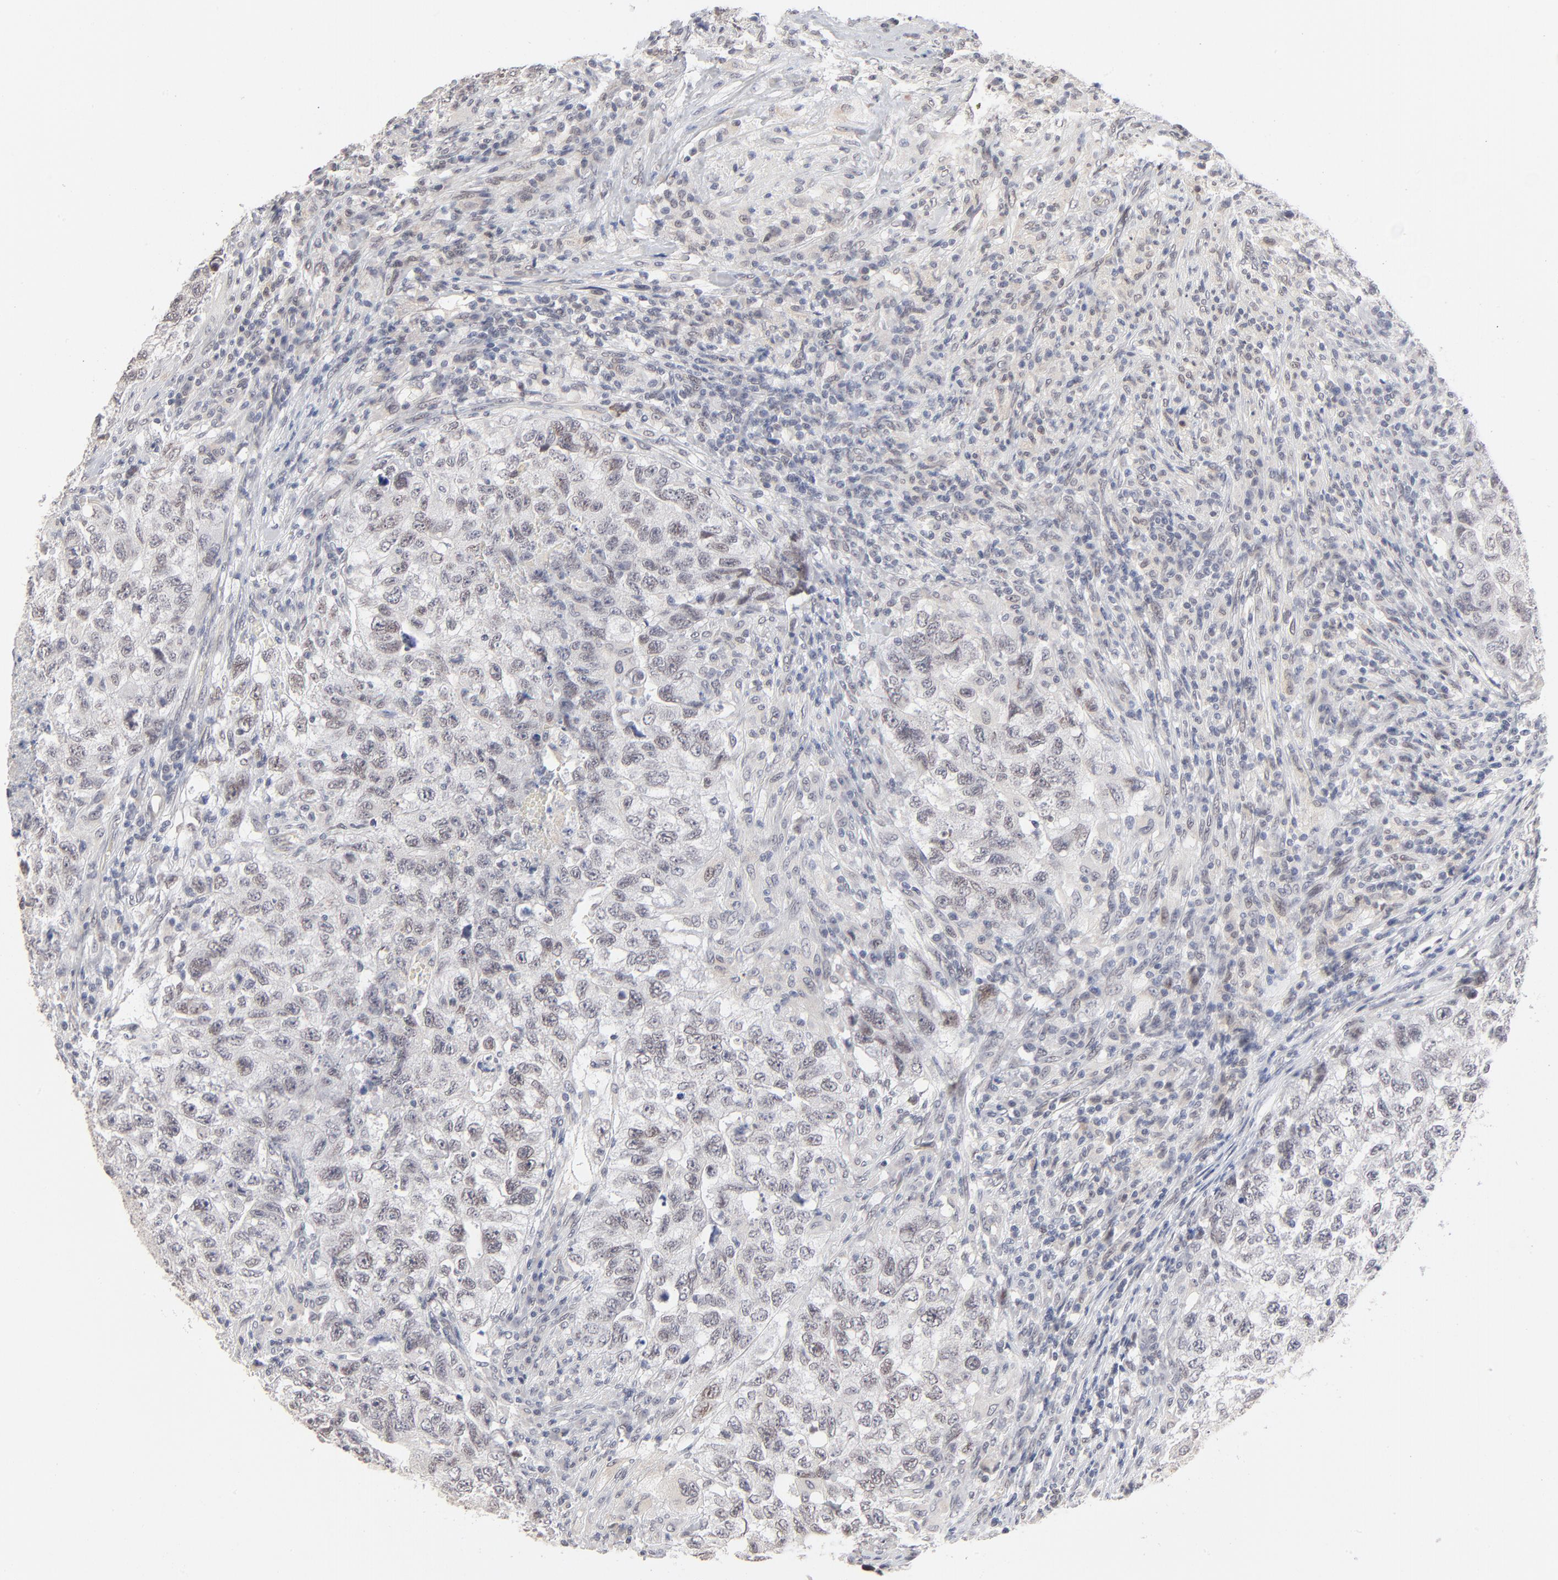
{"staining": {"intensity": "moderate", "quantity": "25%-75%", "location": "nuclear"}, "tissue": "testis cancer", "cell_type": "Tumor cells", "image_type": "cancer", "snomed": [{"axis": "morphology", "description": "Carcinoma, Embryonal, NOS"}, {"axis": "topography", "description": "Testis"}], "caption": "IHC image of embryonal carcinoma (testis) stained for a protein (brown), which reveals medium levels of moderate nuclear positivity in approximately 25%-75% of tumor cells.", "gene": "MBIP", "patient": {"sex": "male", "age": 21}}